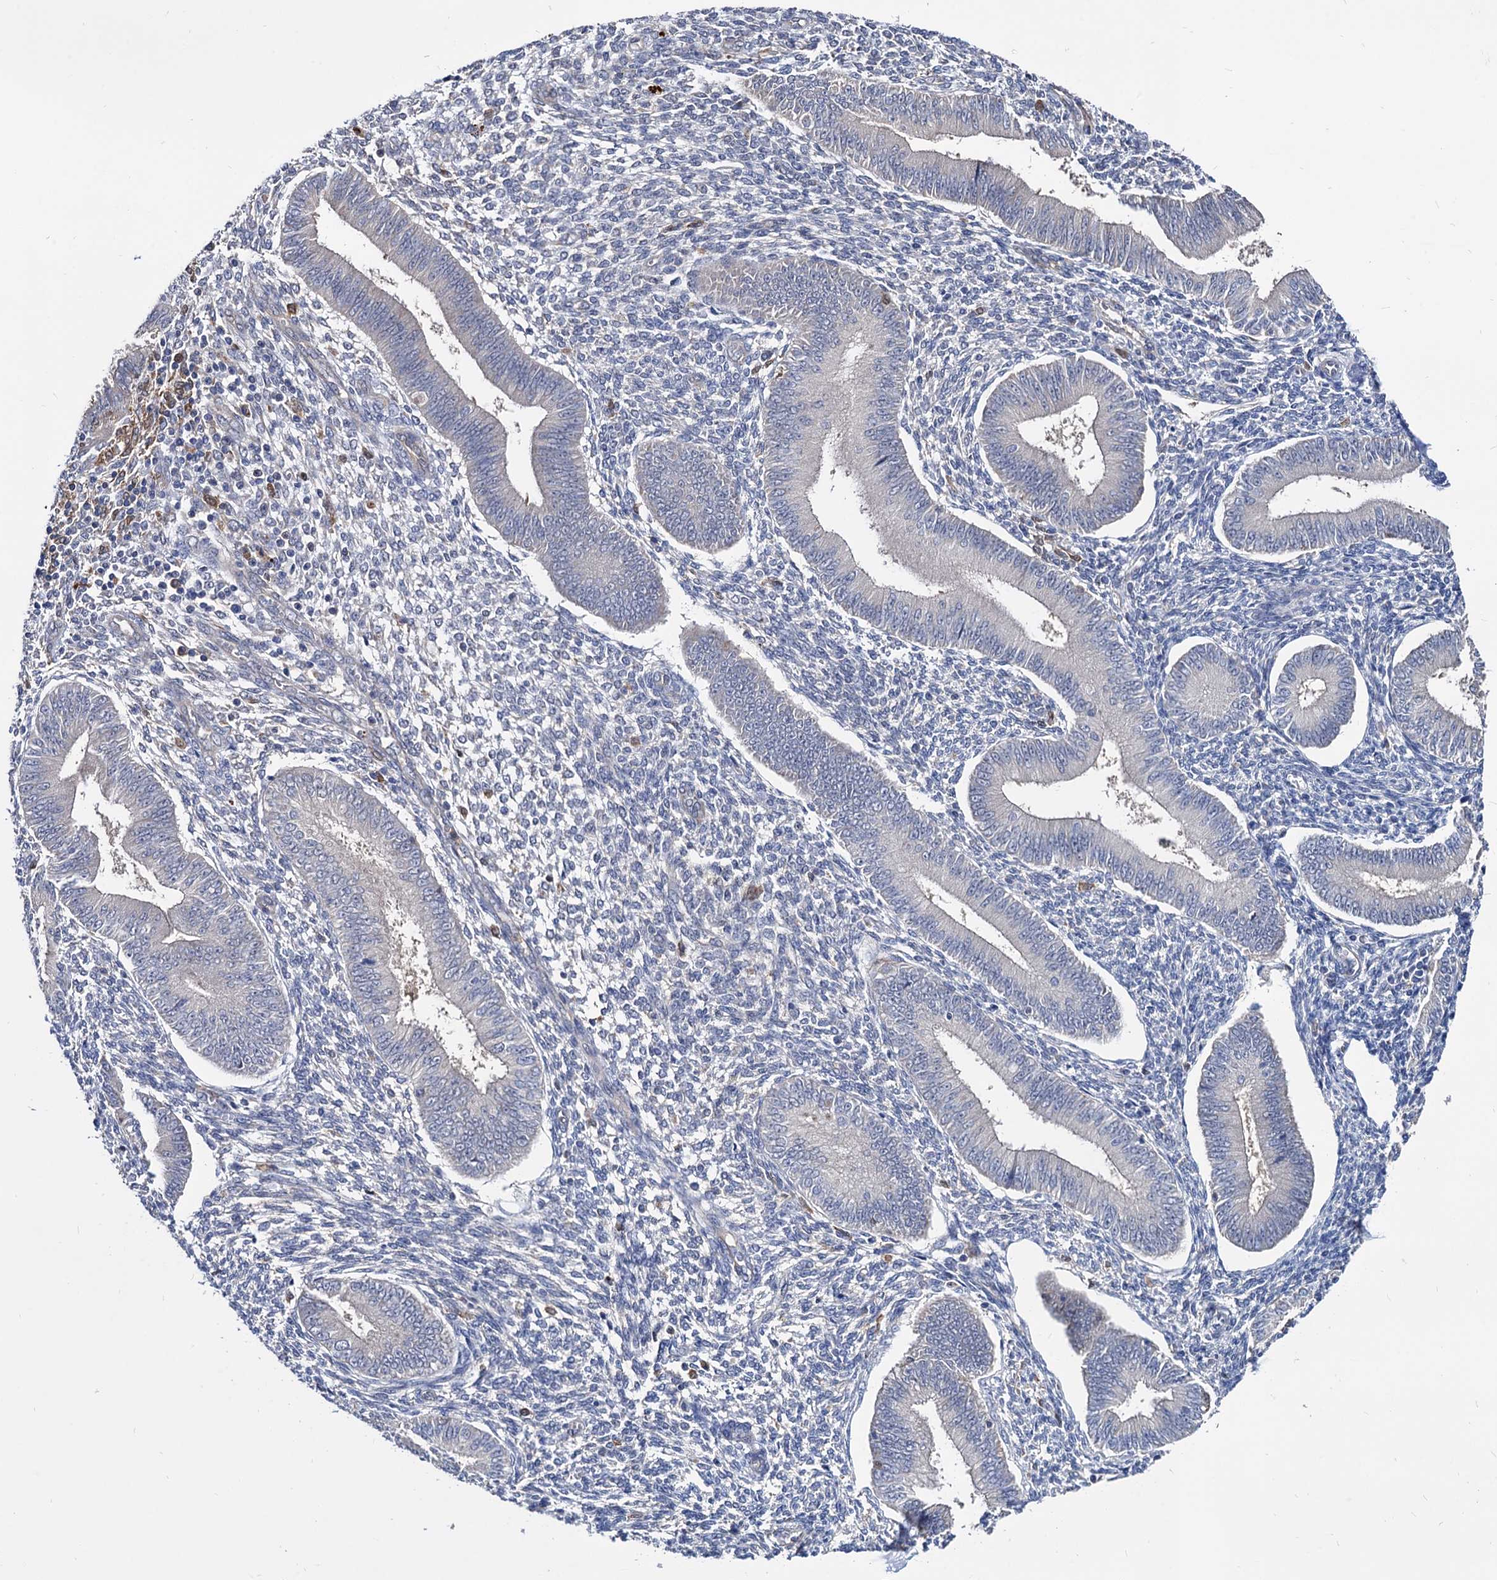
{"staining": {"intensity": "negative", "quantity": "none", "location": "none"}, "tissue": "endometrium", "cell_type": "Cells in endometrial stroma", "image_type": "normal", "snomed": [{"axis": "morphology", "description": "Normal tissue, NOS"}, {"axis": "topography", "description": "Uterus"}, {"axis": "topography", "description": "Endometrium"}], "caption": "There is no significant positivity in cells in endometrial stroma of endometrium. (DAB (3,3'-diaminobenzidine) IHC, high magnification).", "gene": "CPPED1", "patient": {"sex": "female", "age": 48}}